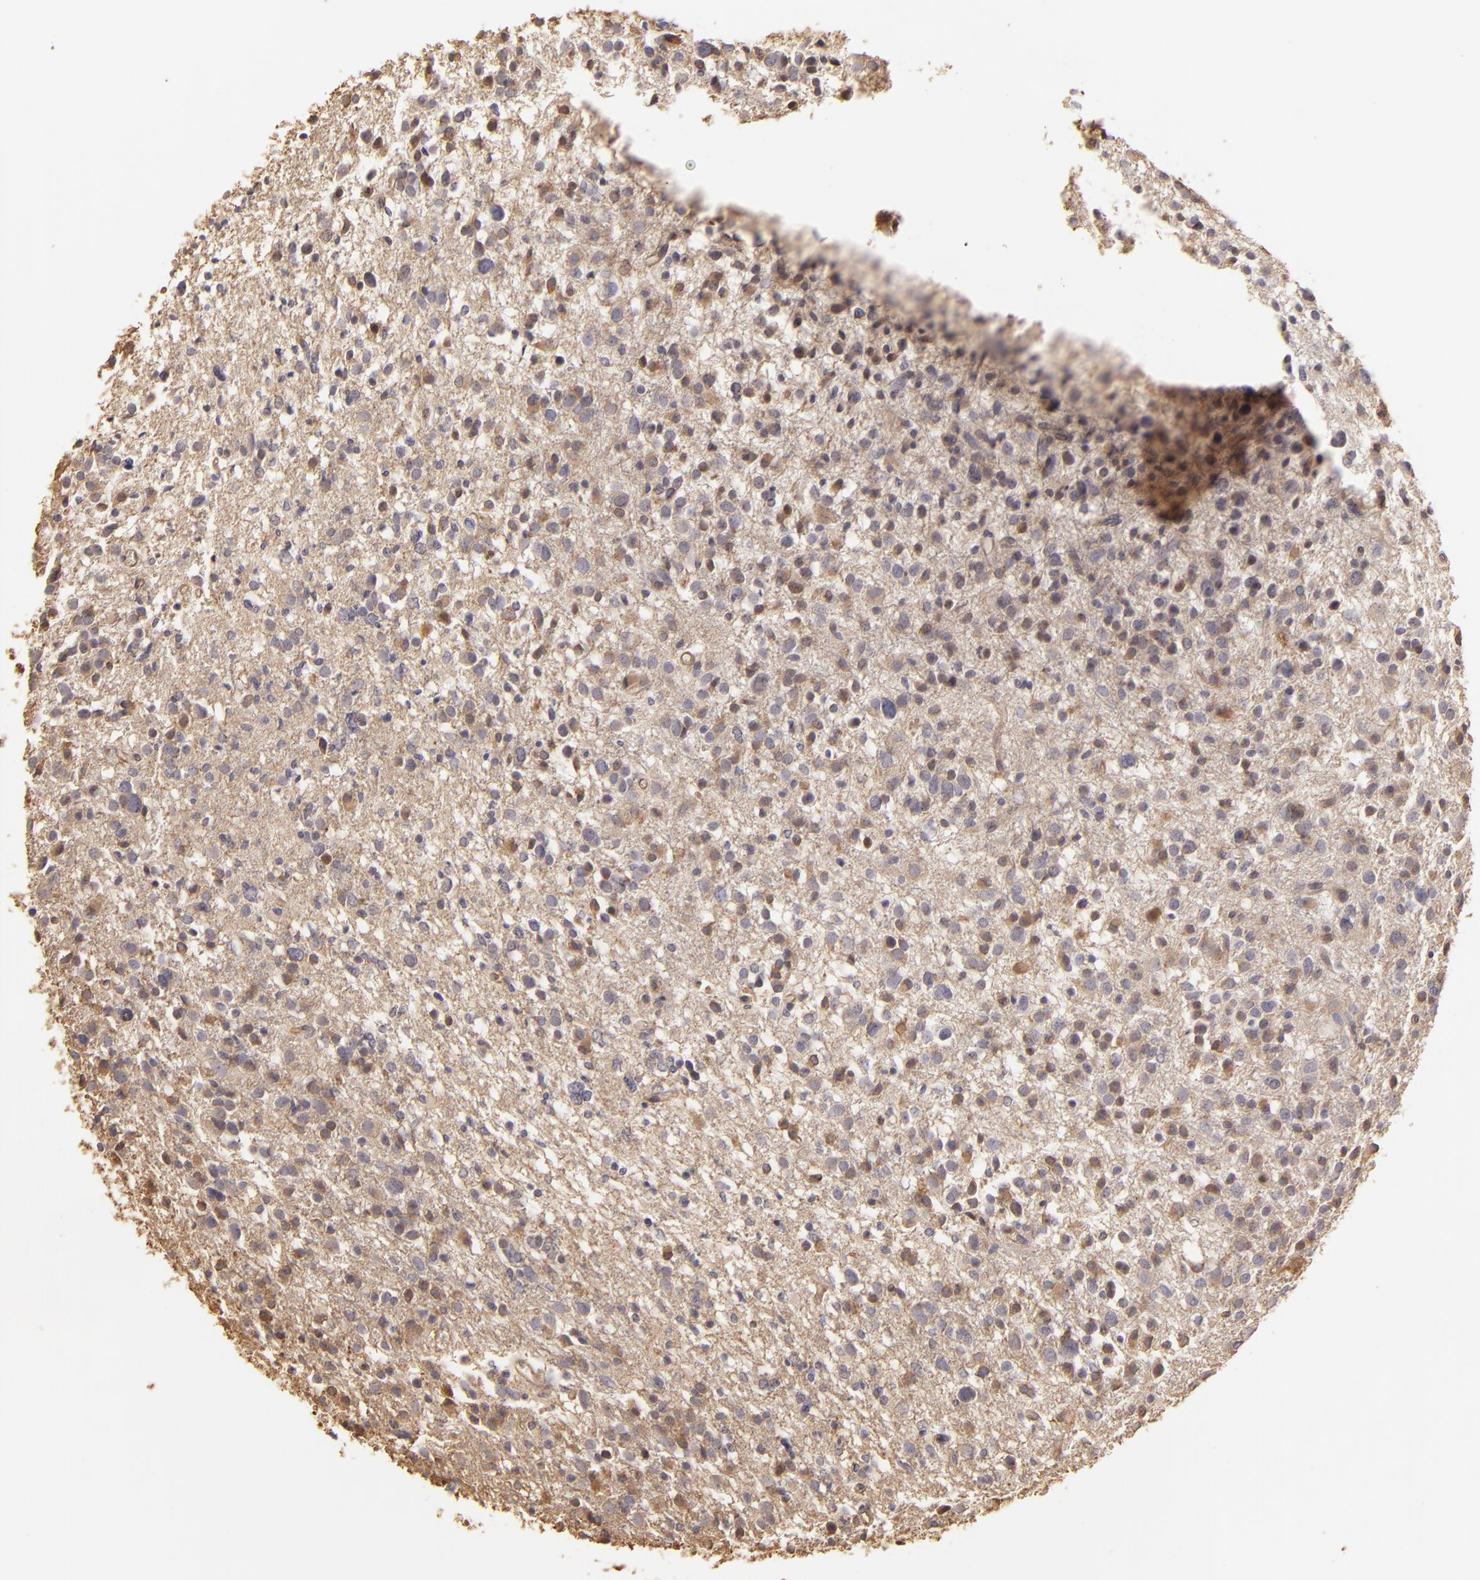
{"staining": {"intensity": "negative", "quantity": "none", "location": "none"}, "tissue": "glioma", "cell_type": "Tumor cells", "image_type": "cancer", "snomed": [{"axis": "morphology", "description": "Glioma, malignant, Low grade"}, {"axis": "topography", "description": "Brain"}], "caption": "IHC micrograph of neoplastic tissue: human malignant low-grade glioma stained with DAB reveals no significant protein staining in tumor cells.", "gene": "HSPB6", "patient": {"sex": "female", "age": 36}}